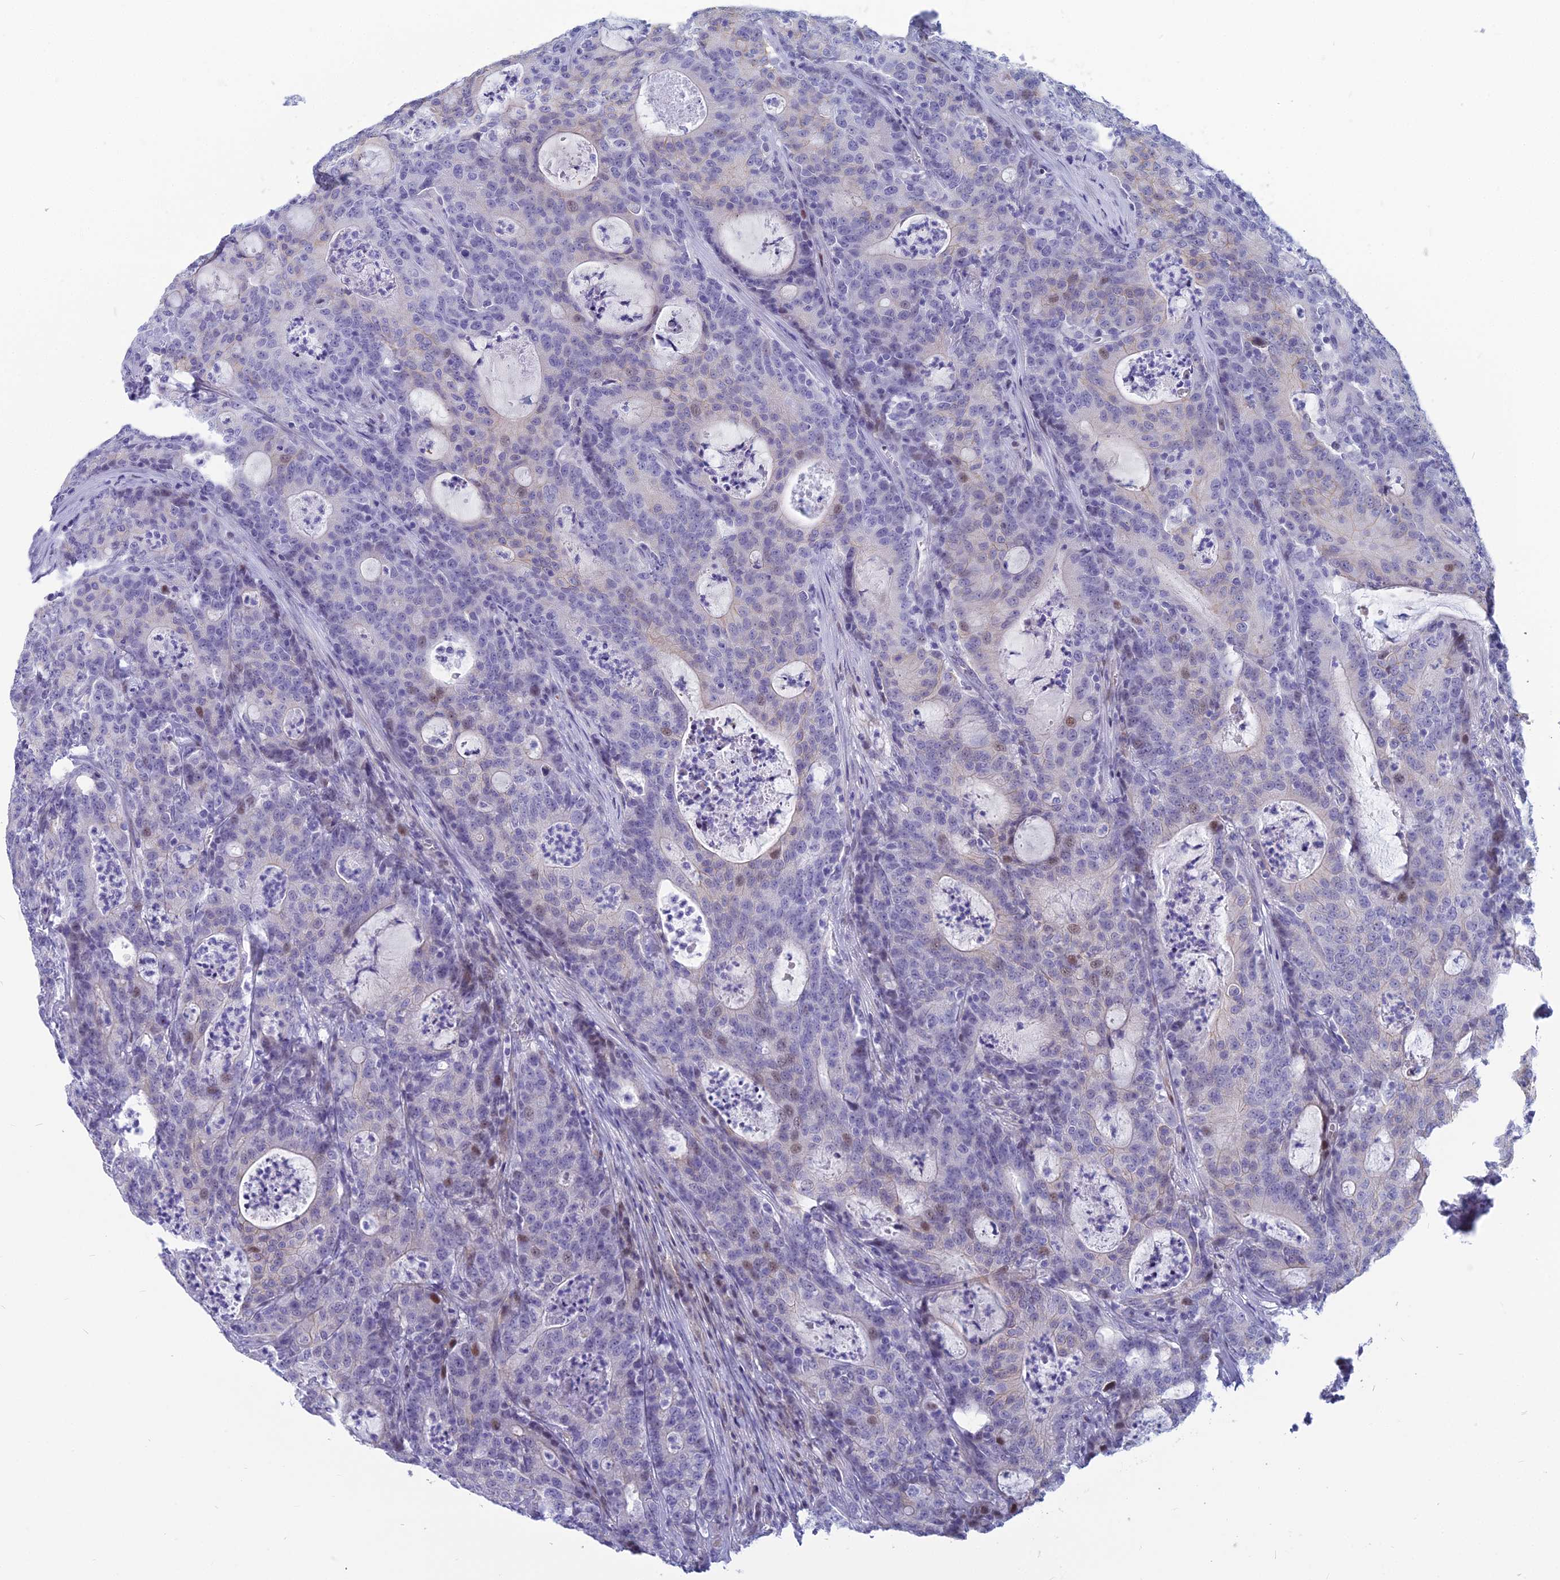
{"staining": {"intensity": "moderate", "quantity": "<25%", "location": "nuclear"}, "tissue": "colorectal cancer", "cell_type": "Tumor cells", "image_type": "cancer", "snomed": [{"axis": "morphology", "description": "Adenocarcinoma, NOS"}, {"axis": "topography", "description": "Colon"}], "caption": "A brown stain labels moderate nuclear expression of a protein in human adenocarcinoma (colorectal) tumor cells. The protein is stained brown, and the nuclei are stained in blue (DAB IHC with brightfield microscopy, high magnification).", "gene": "MYBPC2", "patient": {"sex": "male", "age": 83}}